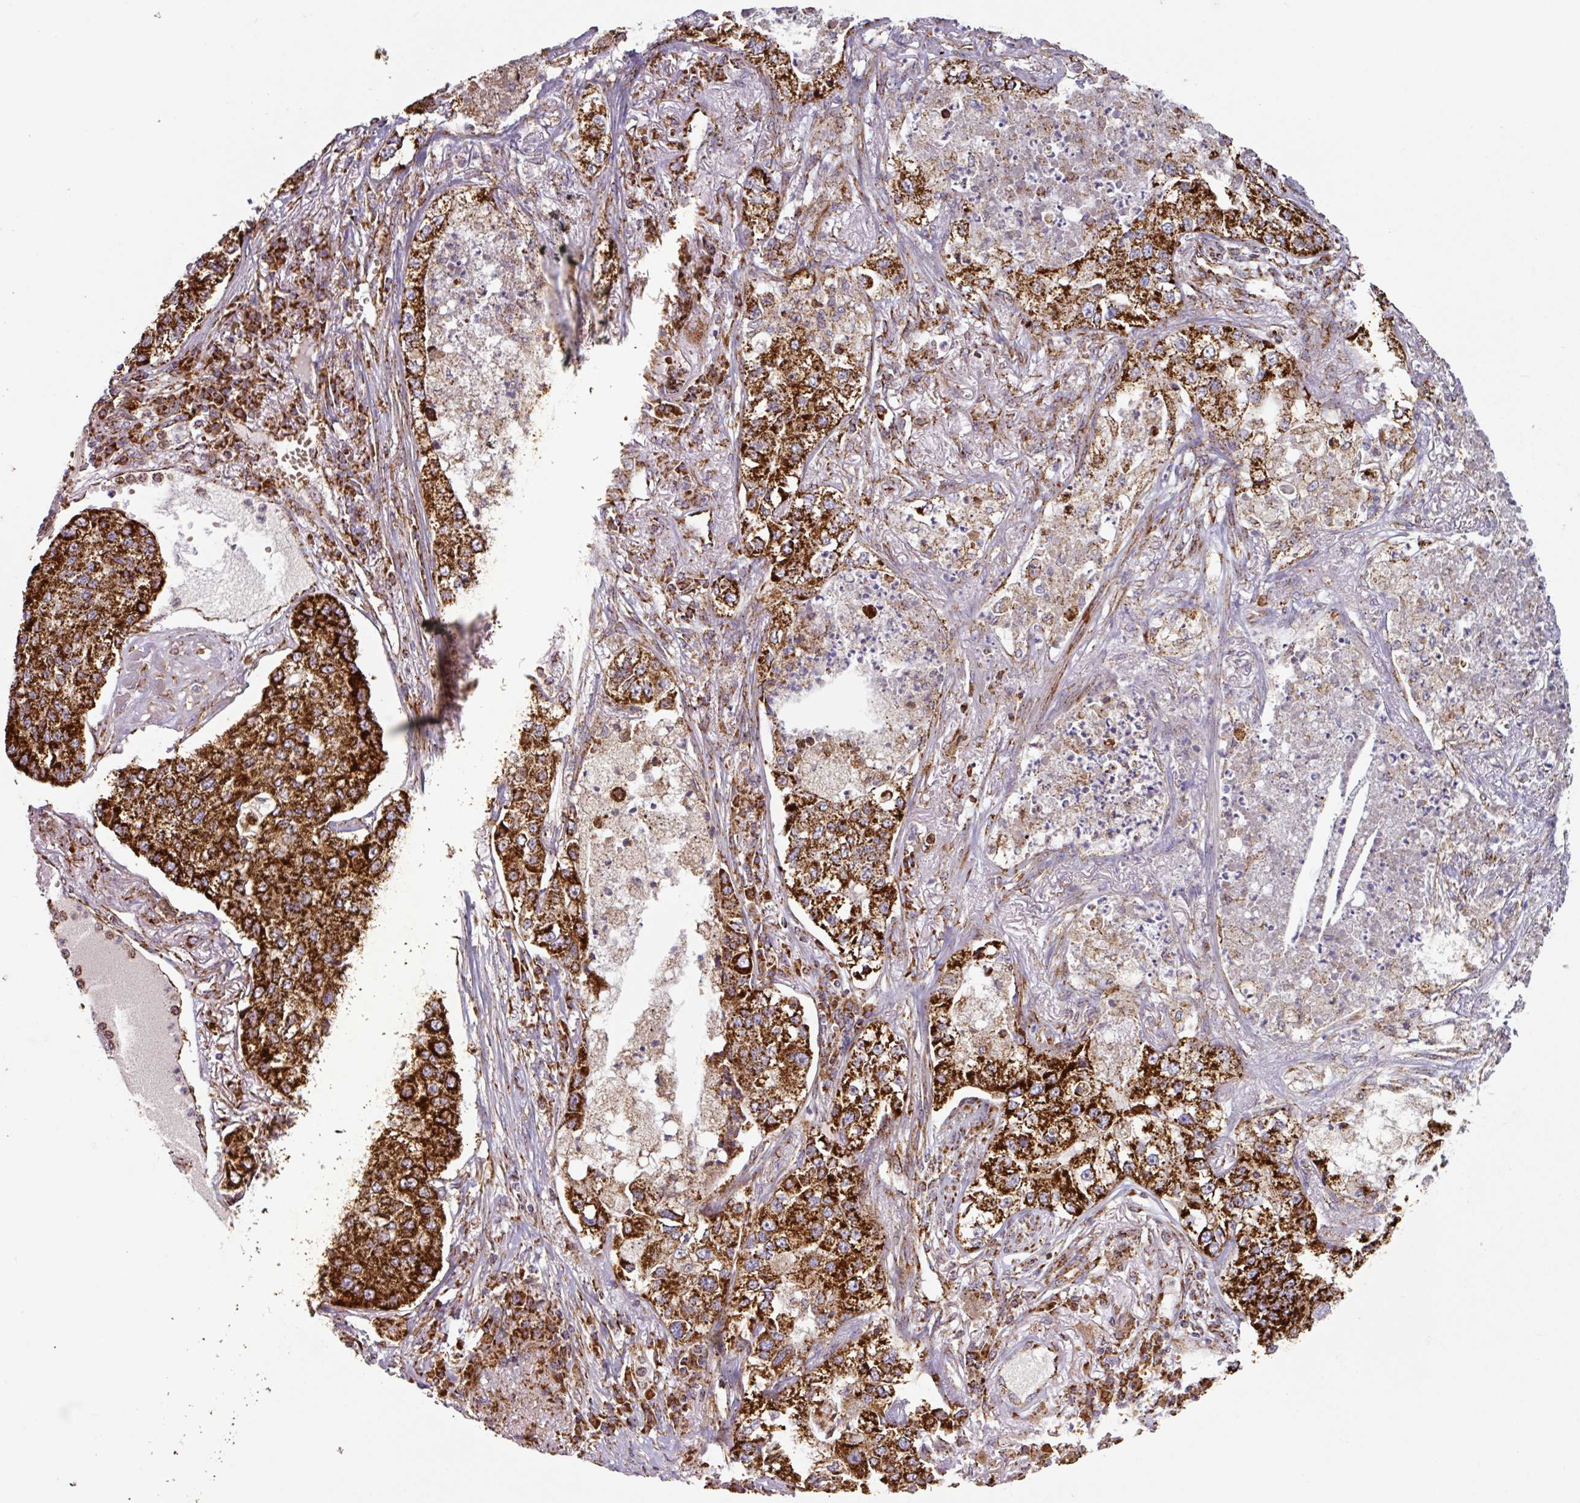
{"staining": {"intensity": "strong", "quantity": ">75%", "location": "cytoplasmic/membranous"}, "tissue": "lung cancer", "cell_type": "Tumor cells", "image_type": "cancer", "snomed": [{"axis": "morphology", "description": "Adenocarcinoma, NOS"}, {"axis": "topography", "description": "Lung"}], "caption": "Immunohistochemistry (IHC) image of lung cancer stained for a protein (brown), which demonstrates high levels of strong cytoplasmic/membranous positivity in about >75% of tumor cells.", "gene": "TRAP1", "patient": {"sex": "male", "age": 49}}